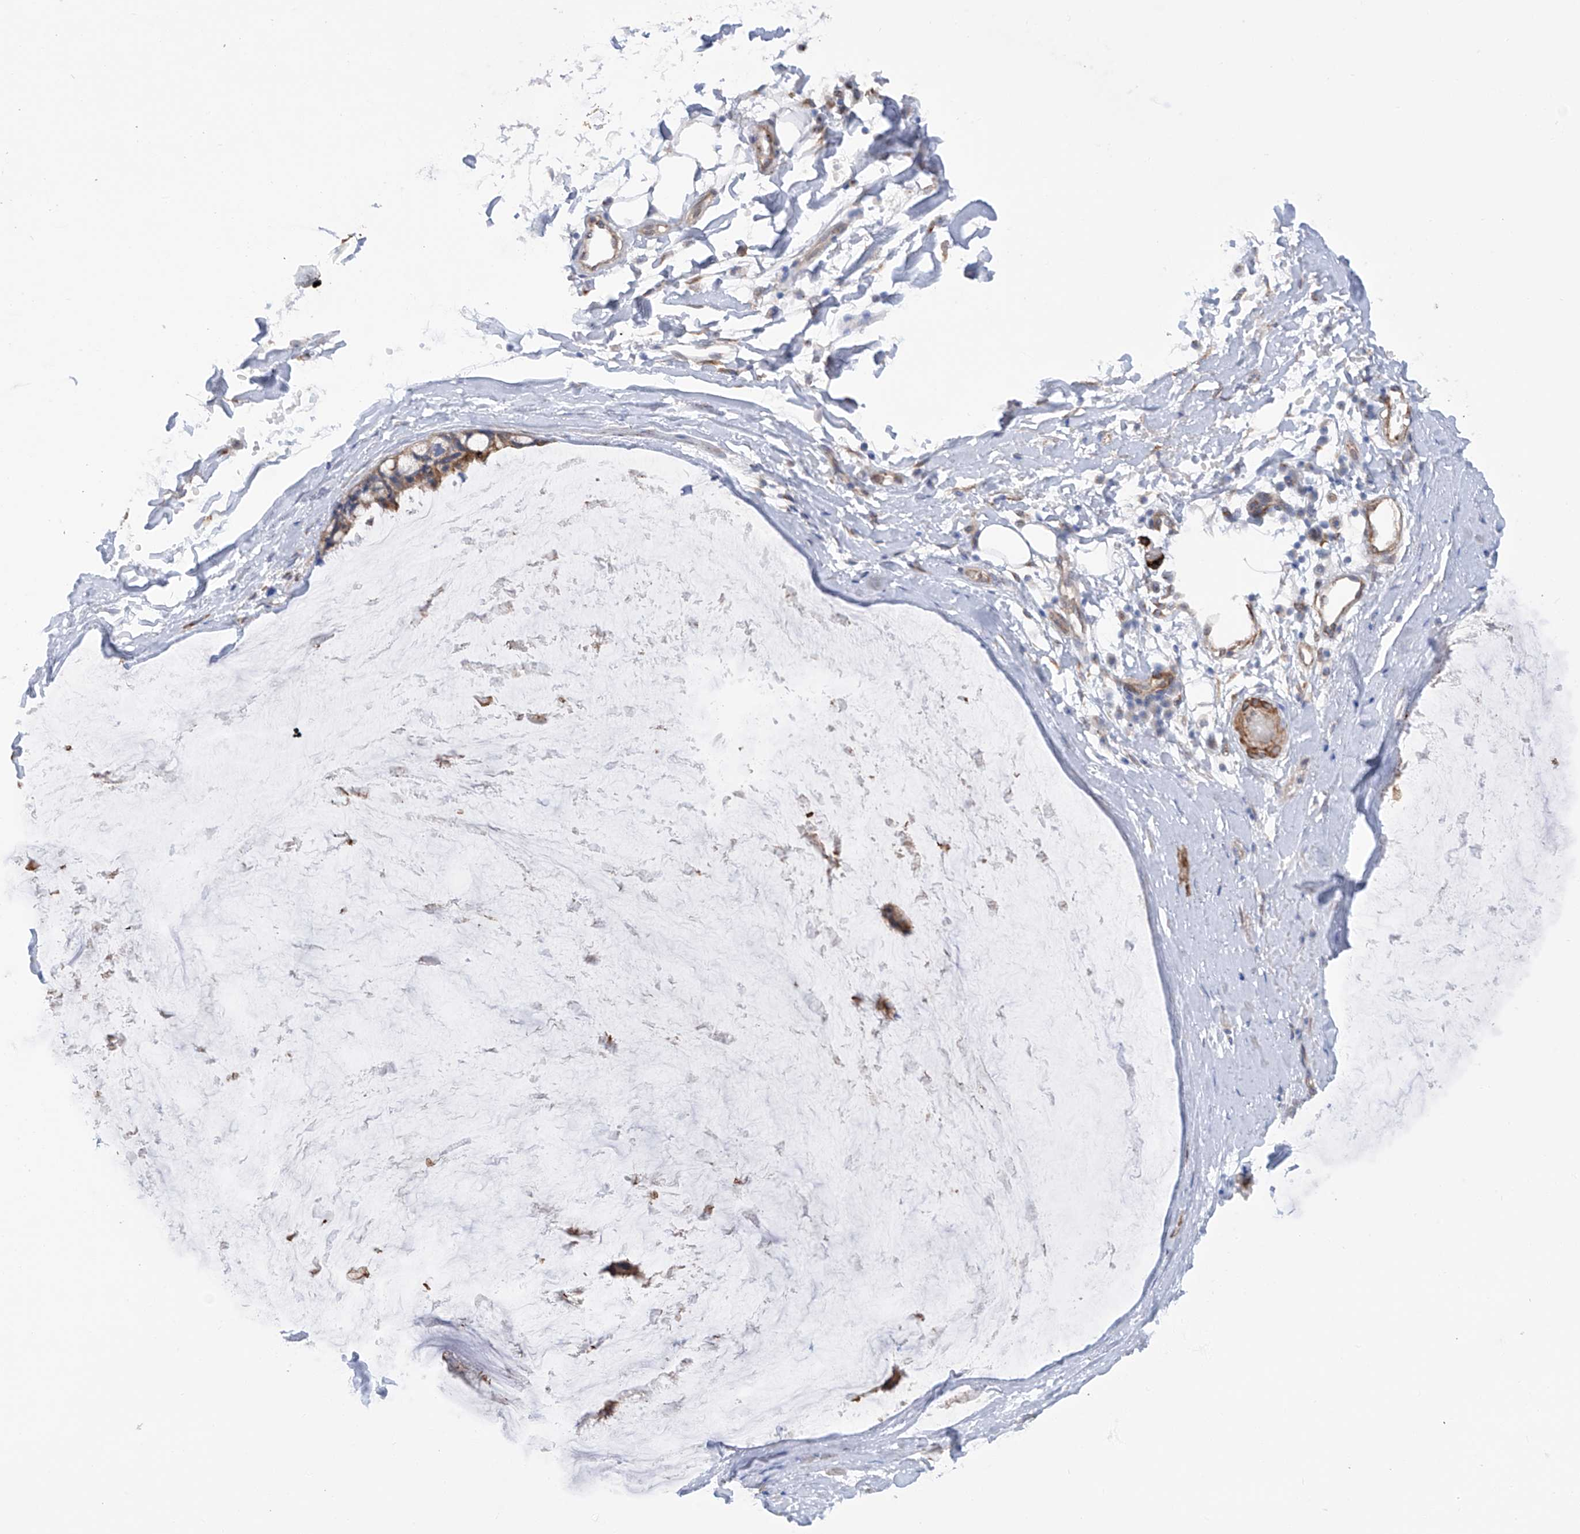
{"staining": {"intensity": "strong", "quantity": ">75%", "location": "cytoplasmic/membranous"}, "tissue": "ovarian cancer", "cell_type": "Tumor cells", "image_type": "cancer", "snomed": [{"axis": "morphology", "description": "Cystadenocarcinoma, mucinous, NOS"}, {"axis": "topography", "description": "Ovary"}], "caption": "Immunohistochemical staining of human mucinous cystadenocarcinoma (ovarian) demonstrates high levels of strong cytoplasmic/membranous protein expression in about >75% of tumor cells.", "gene": "ZNF490", "patient": {"sex": "female", "age": 39}}